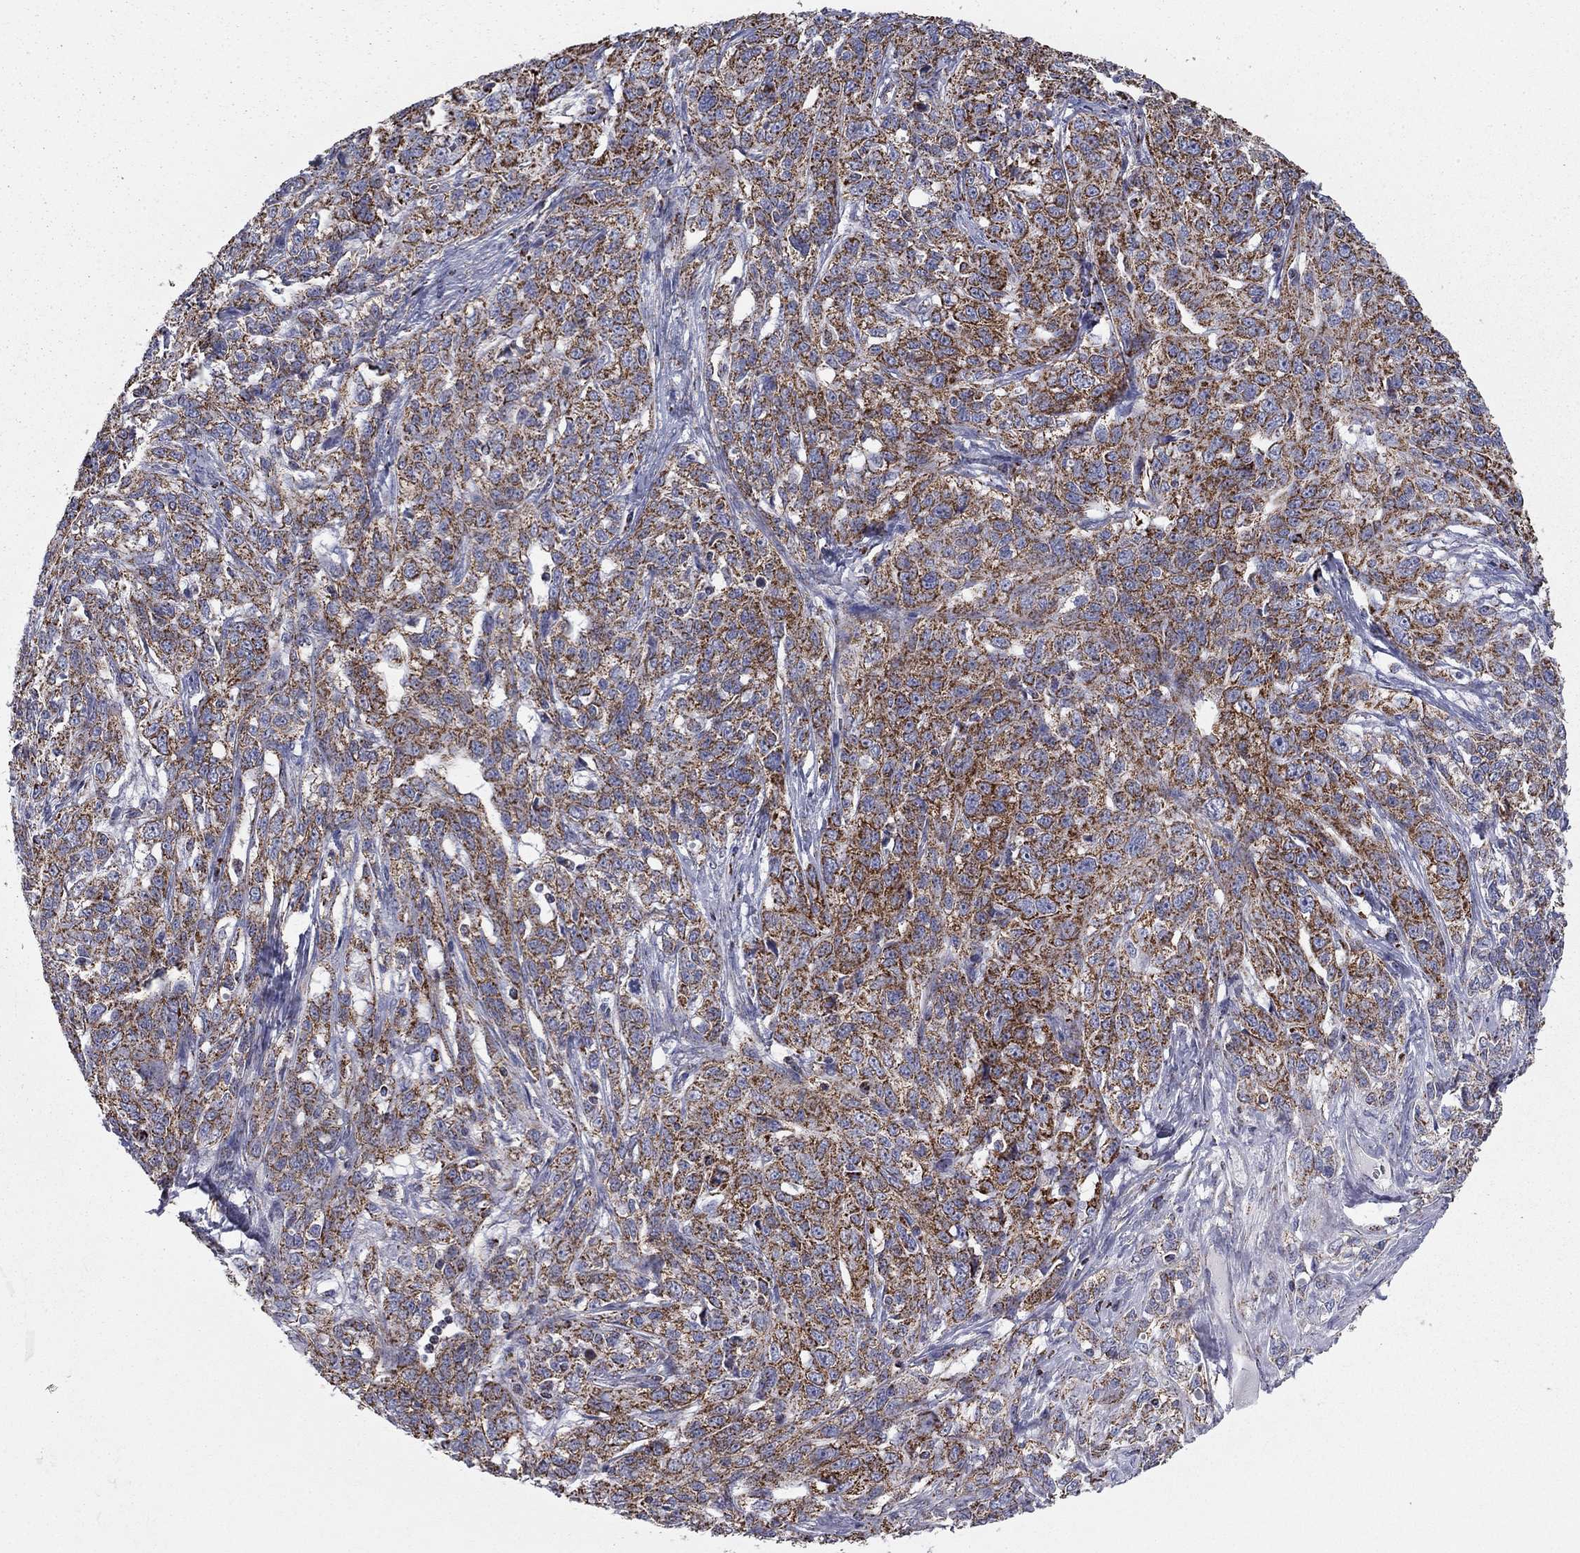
{"staining": {"intensity": "strong", "quantity": "25%-75%", "location": "cytoplasmic/membranous"}, "tissue": "ovarian cancer", "cell_type": "Tumor cells", "image_type": "cancer", "snomed": [{"axis": "morphology", "description": "Cystadenocarcinoma, serous, NOS"}, {"axis": "topography", "description": "Ovary"}], "caption": "Immunohistochemical staining of human ovarian serous cystadenocarcinoma displays strong cytoplasmic/membranous protein positivity in approximately 25%-75% of tumor cells. (DAB IHC with brightfield microscopy, high magnification).", "gene": "NDUFV1", "patient": {"sex": "female", "age": 71}}